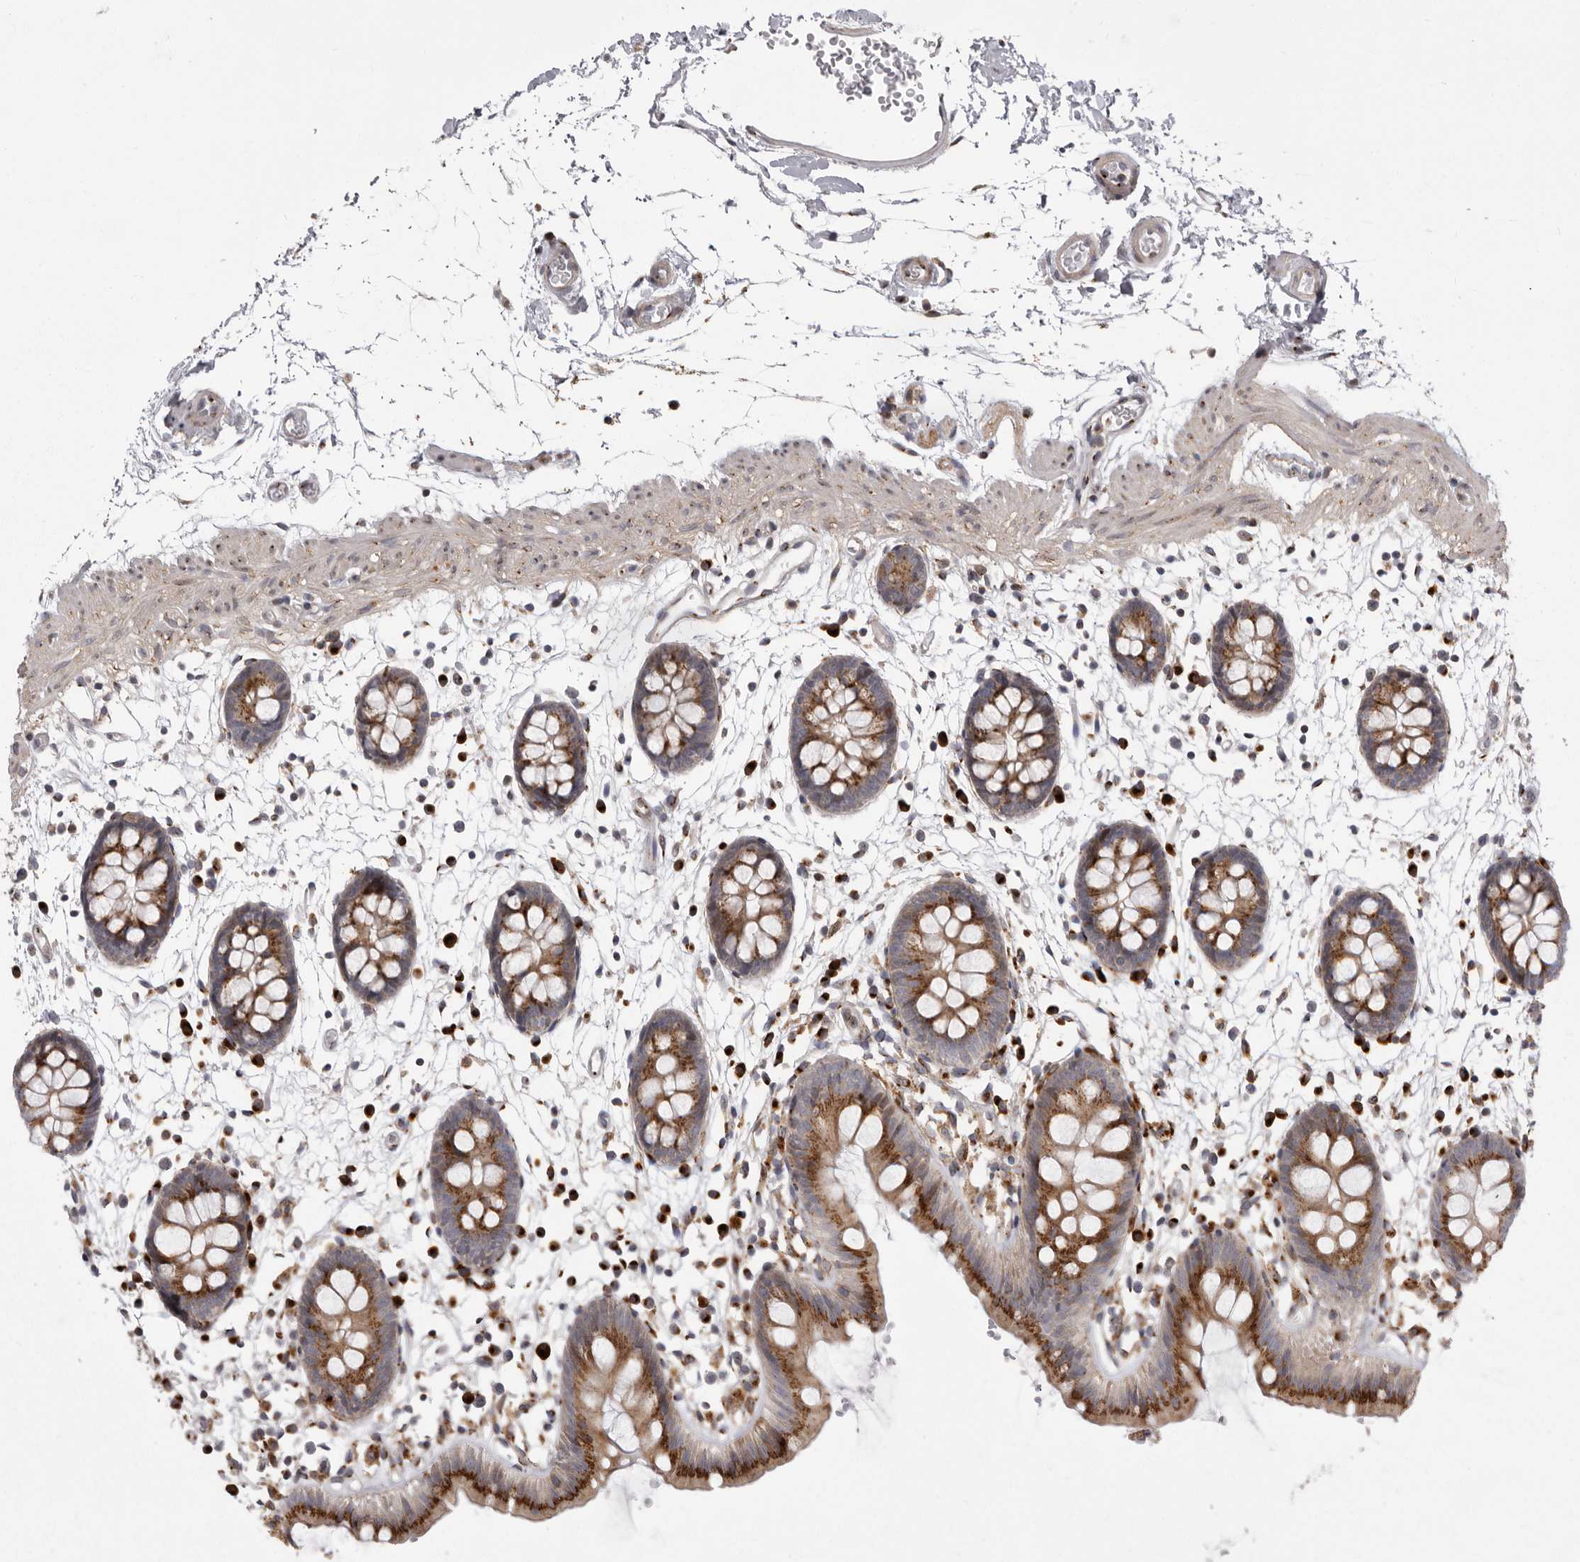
{"staining": {"intensity": "negative", "quantity": "none", "location": "none"}, "tissue": "colon", "cell_type": "Endothelial cells", "image_type": "normal", "snomed": [{"axis": "morphology", "description": "Normal tissue, NOS"}, {"axis": "topography", "description": "Colon"}], "caption": "Endothelial cells show no significant expression in benign colon. Nuclei are stained in blue.", "gene": "WDR47", "patient": {"sex": "male", "age": 56}}